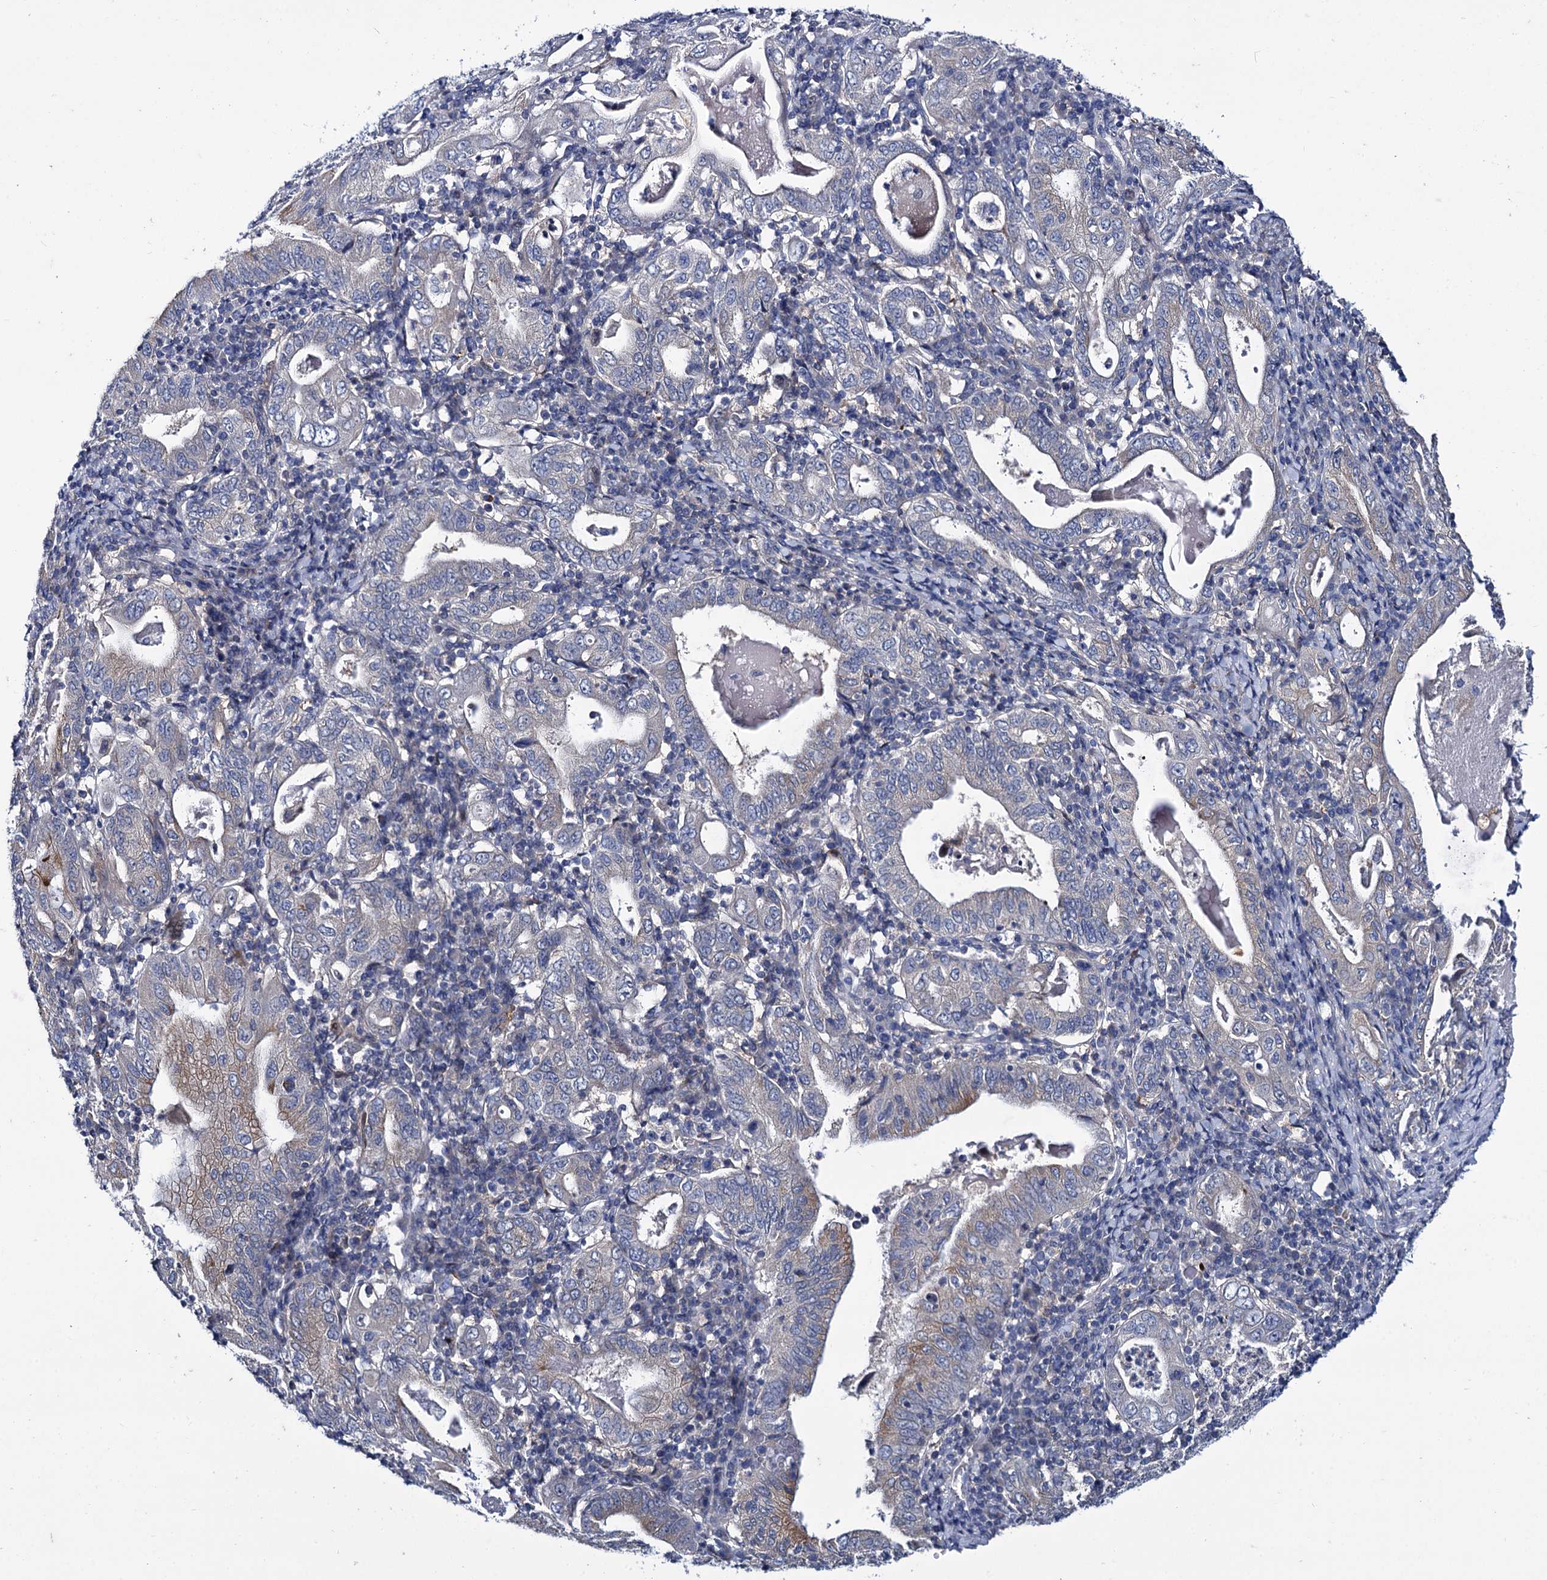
{"staining": {"intensity": "moderate", "quantity": "<25%", "location": "cytoplasmic/membranous"}, "tissue": "stomach cancer", "cell_type": "Tumor cells", "image_type": "cancer", "snomed": [{"axis": "morphology", "description": "Normal tissue, NOS"}, {"axis": "morphology", "description": "Adenocarcinoma, NOS"}, {"axis": "topography", "description": "Esophagus"}, {"axis": "topography", "description": "Stomach, upper"}, {"axis": "topography", "description": "Peripheral nerve tissue"}], "caption": "A brown stain highlights moderate cytoplasmic/membranous positivity of a protein in stomach cancer (adenocarcinoma) tumor cells.", "gene": "MID1IP1", "patient": {"sex": "male", "age": 62}}